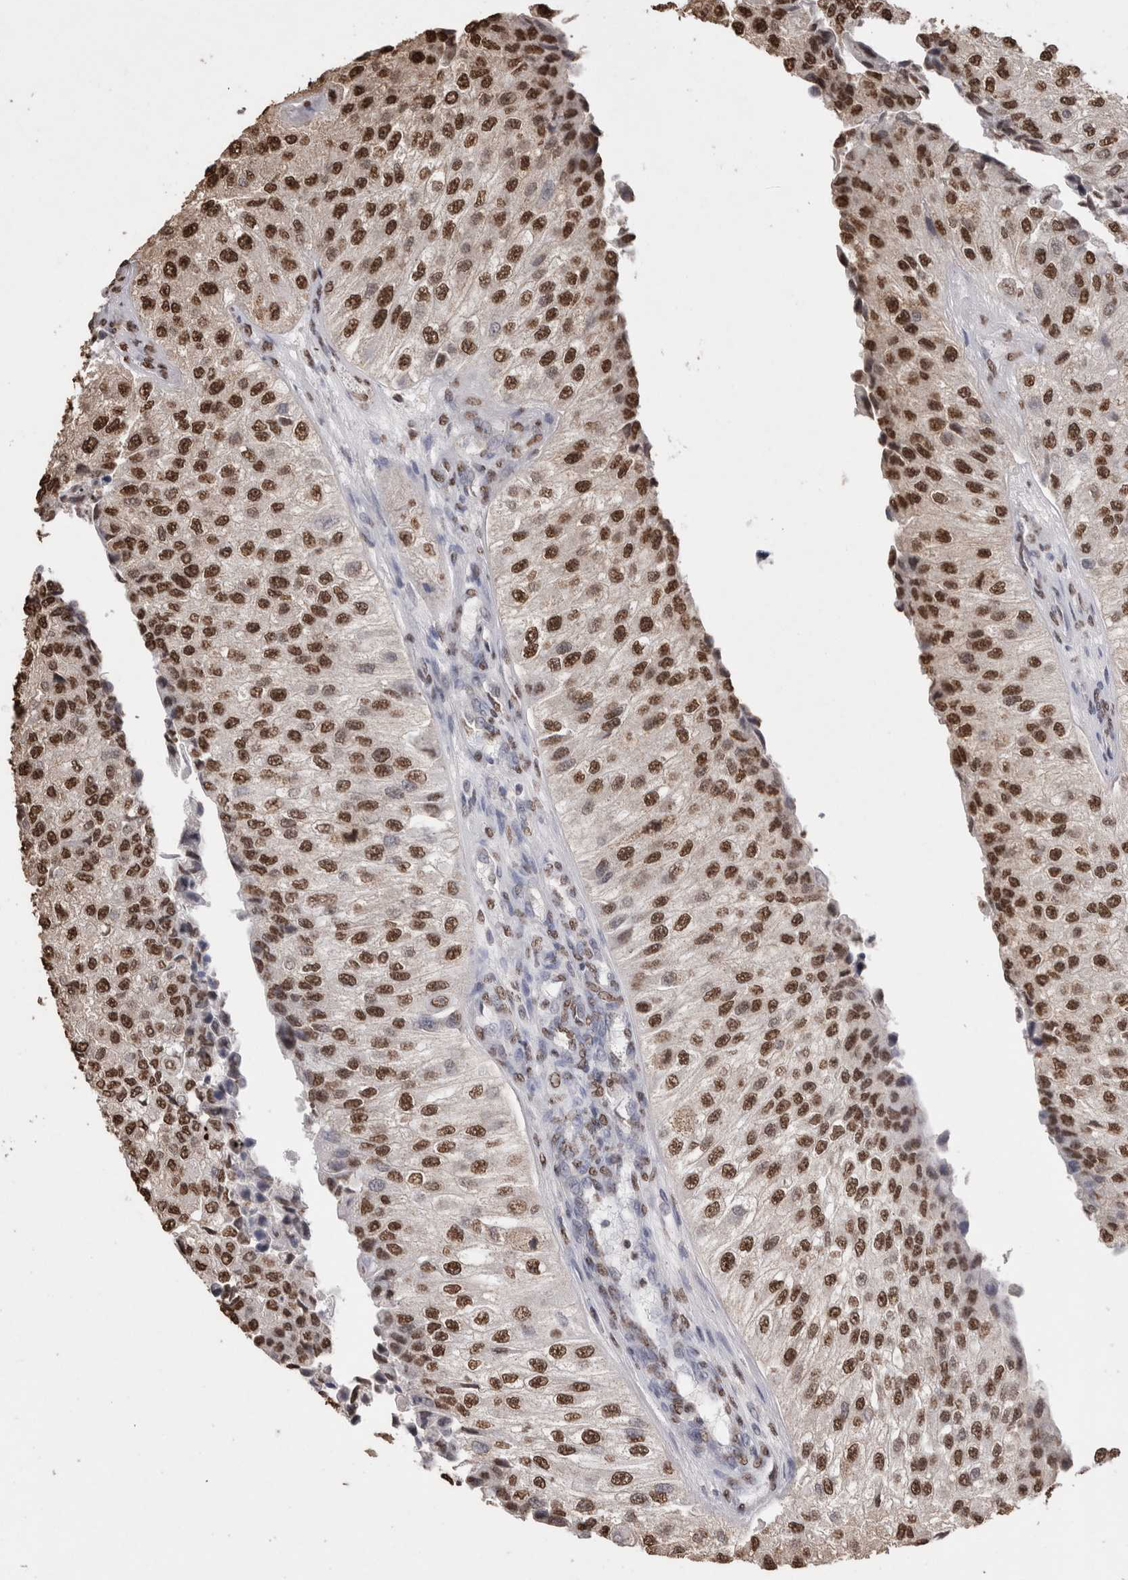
{"staining": {"intensity": "strong", "quantity": ">75%", "location": "nuclear"}, "tissue": "urothelial cancer", "cell_type": "Tumor cells", "image_type": "cancer", "snomed": [{"axis": "morphology", "description": "Urothelial carcinoma, High grade"}, {"axis": "topography", "description": "Kidney"}, {"axis": "topography", "description": "Urinary bladder"}], "caption": "Tumor cells demonstrate high levels of strong nuclear positivity in approximately >75% of cells in human urothelial cancer.", "gene": "NTHL1", "patient": {"sex": "male", "age": 77}}